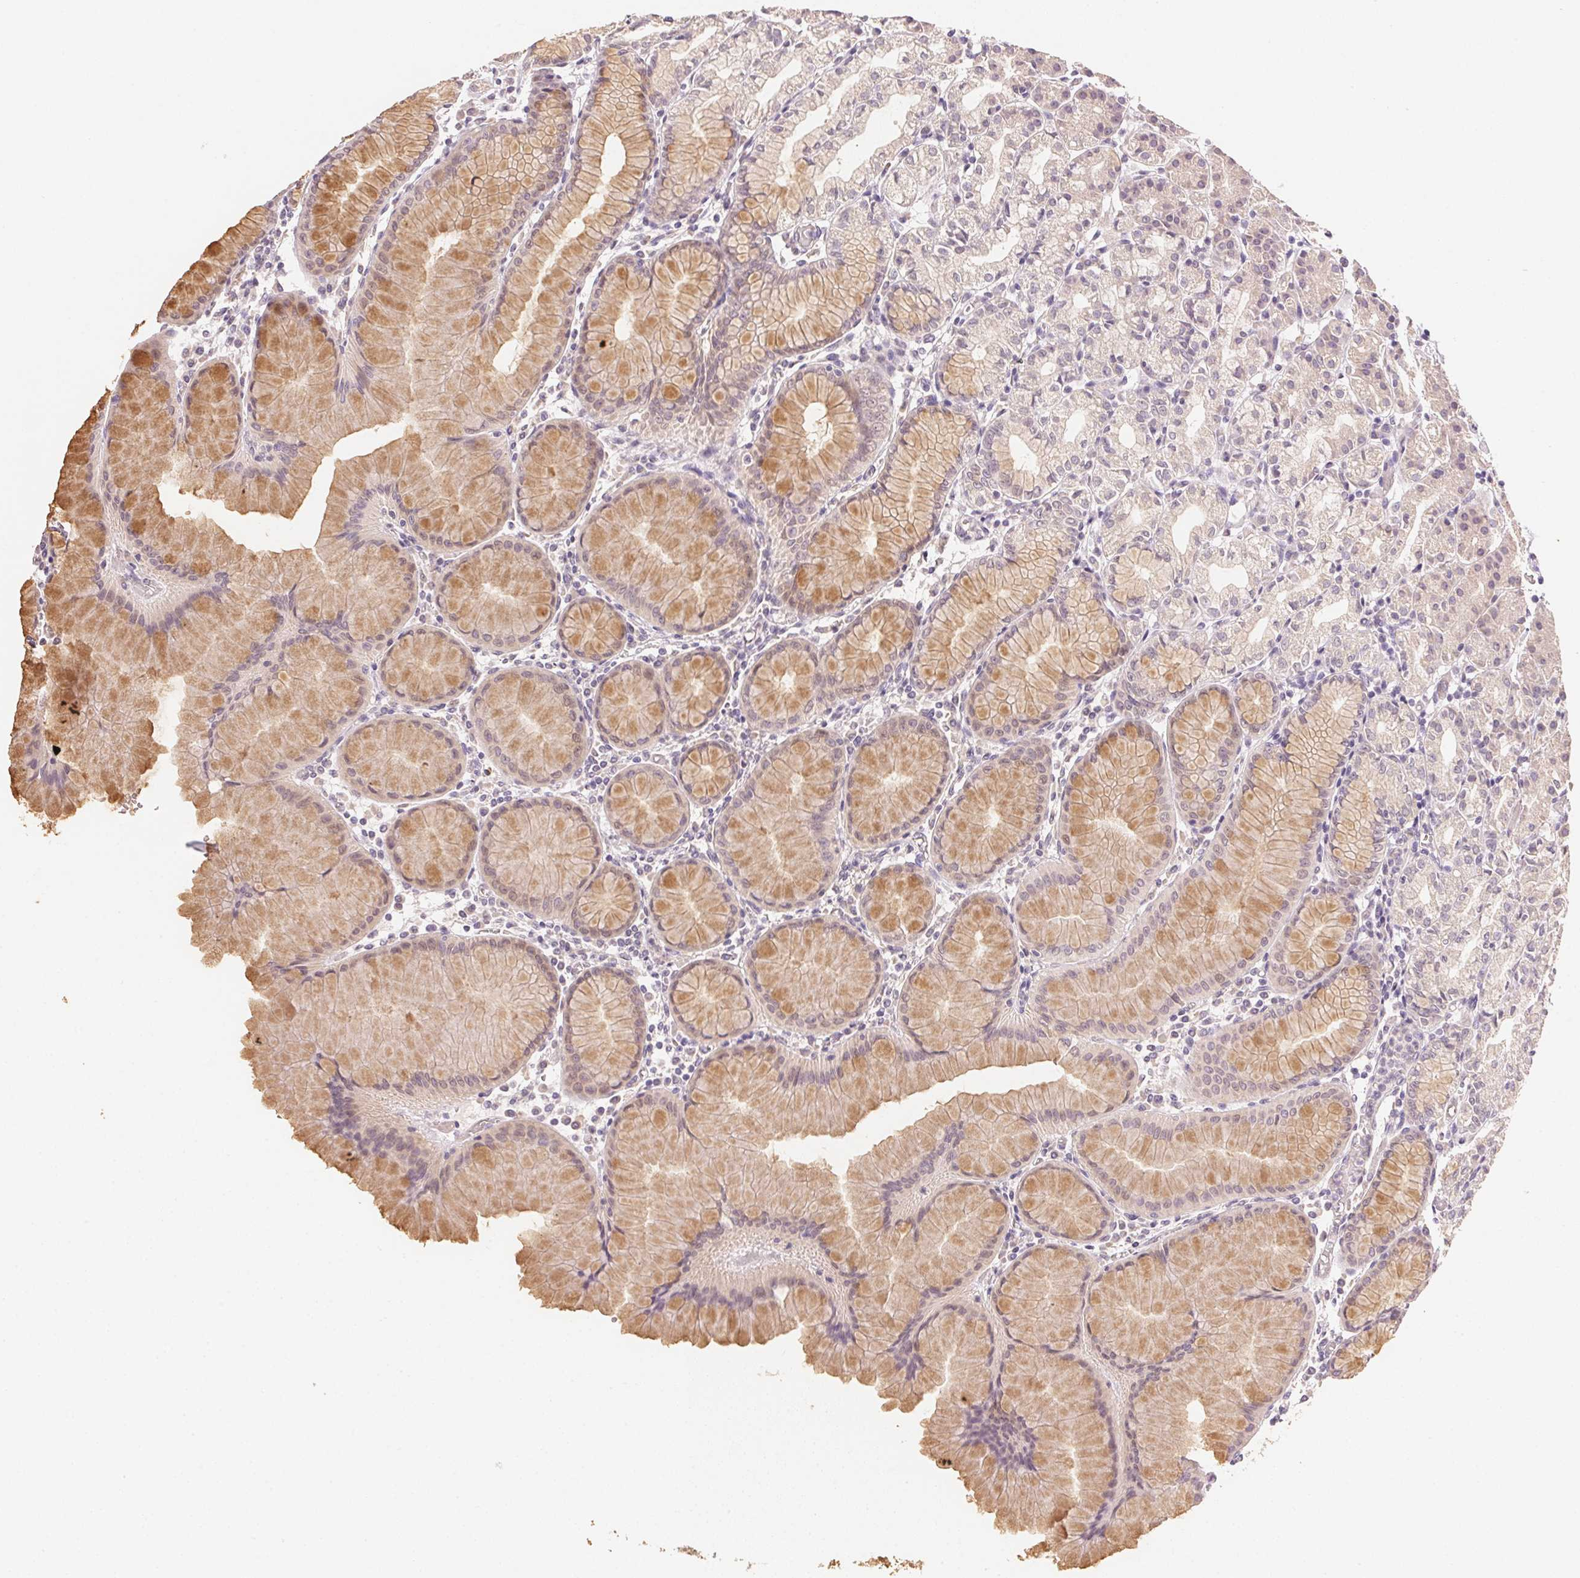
{"staining": {"intensity": "moderate", "quantity": "25%-75%", "location": "cytoplasmic/membranous"}, "tissue": "stomach", "cell_type": "Glandular cells", "image_type": "normal", "snomed": [{"axis": "morphology", "description": "Normal tissue, NOS"}, {"axis": "topography", "description": "Stomach"}], "caption": "Brown immunohistochemical staining in normal human stomach reveals moderate cytoplasmic/membranous positivity in about 25%-75% of glandular cells. Ihc stains the protein of interest in brown and the nuclei are stained blue.", "gene": "DHCR24", "patient": {"sex": "female", "age": 57}}